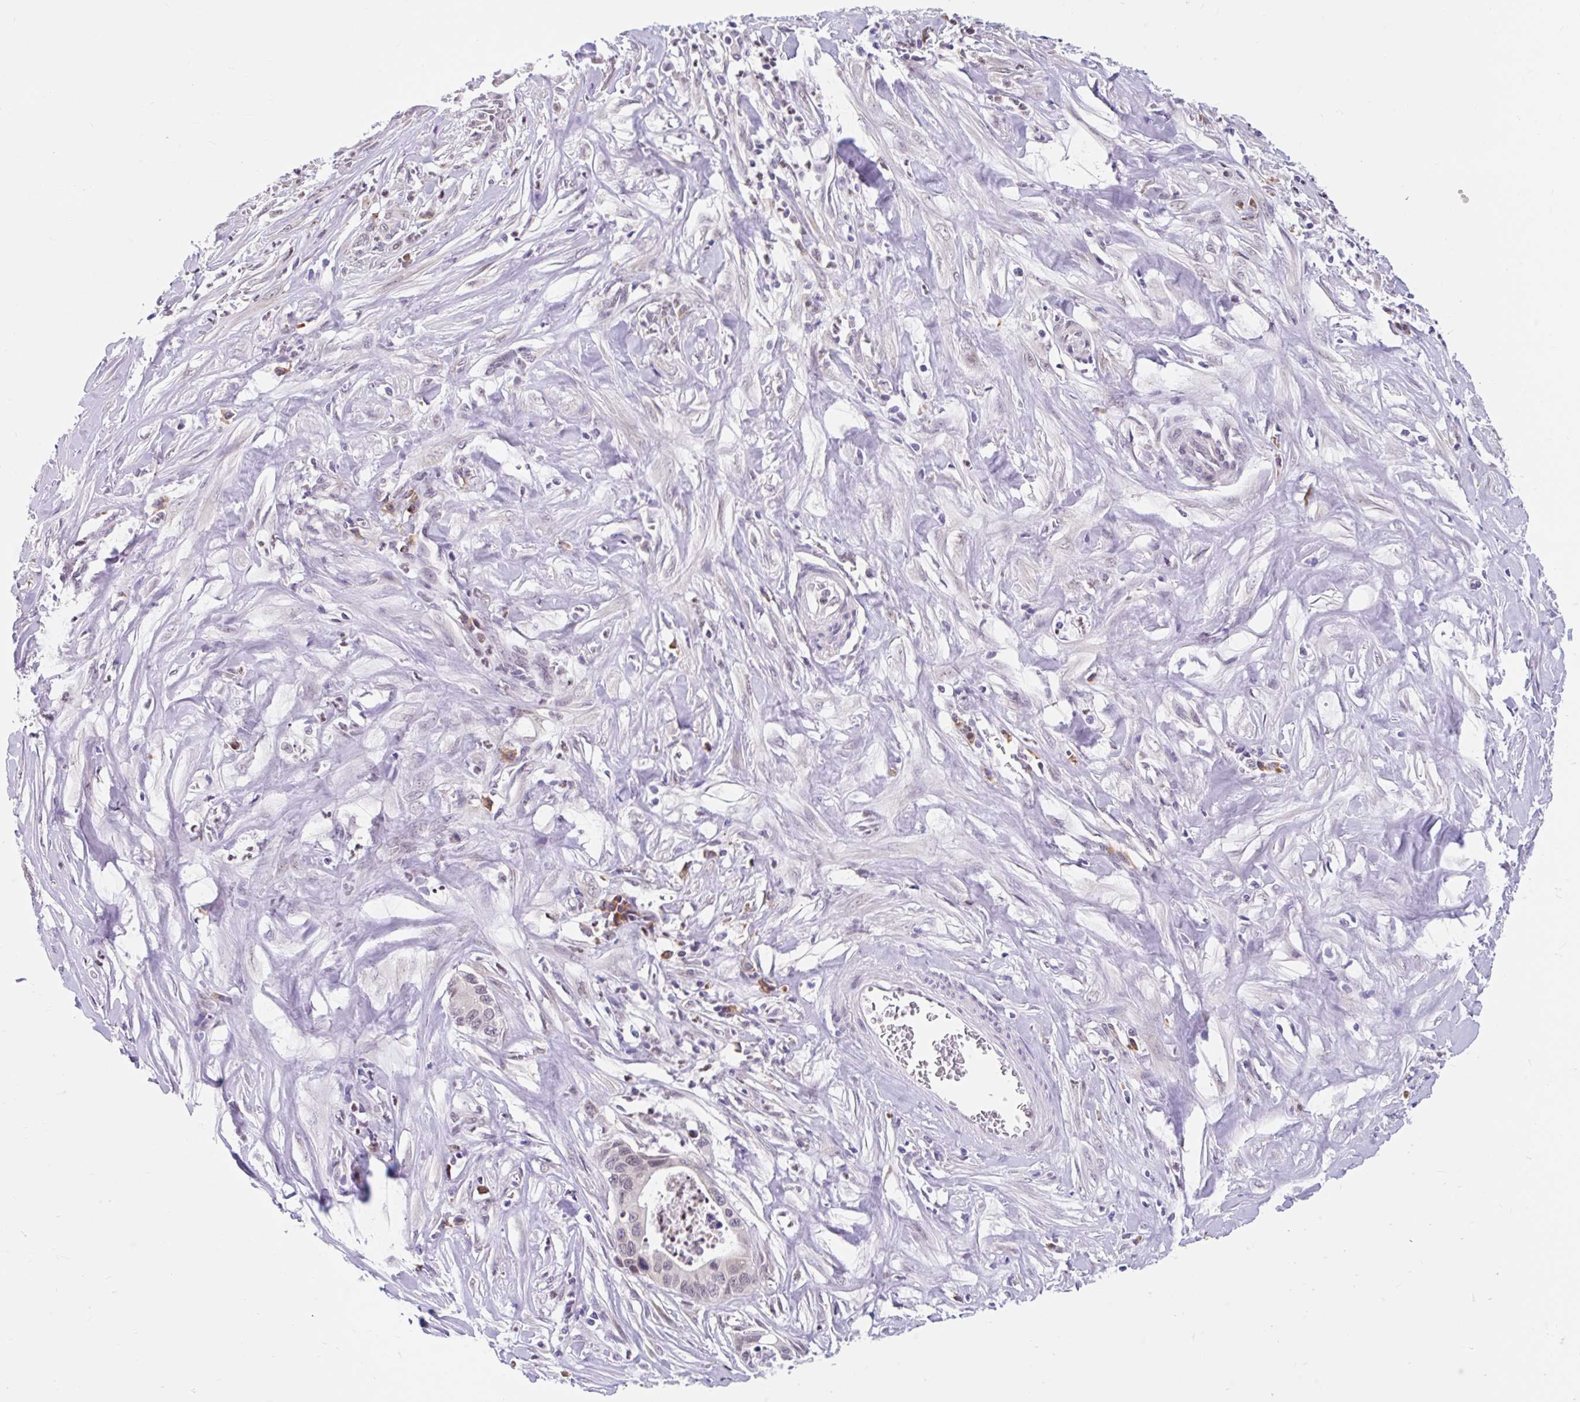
{"staining": {"intensity": "negative", "quantity": "none", "location": "none"}, "tissue": "pancreatic cancer", "cell_type": "Tumor cells", "image_type": "cancer", "snomed": [{"axis": "morphology", "description": "Adenocarcinoma, NOS"}, {"axis": "topography", "description": "Pancreas"}], "caption": "Micrograph shows no protein expression in tumor cells of pancreatic adenocarcinoma tissue. The staining was performed using DAB to visualize the protein expression in brown, while the nuclei were stained in blue with hematoxylin (Magnification: 20x).", "gene": "SRSF10", "patient": {"sex": "male", "age": 73}}